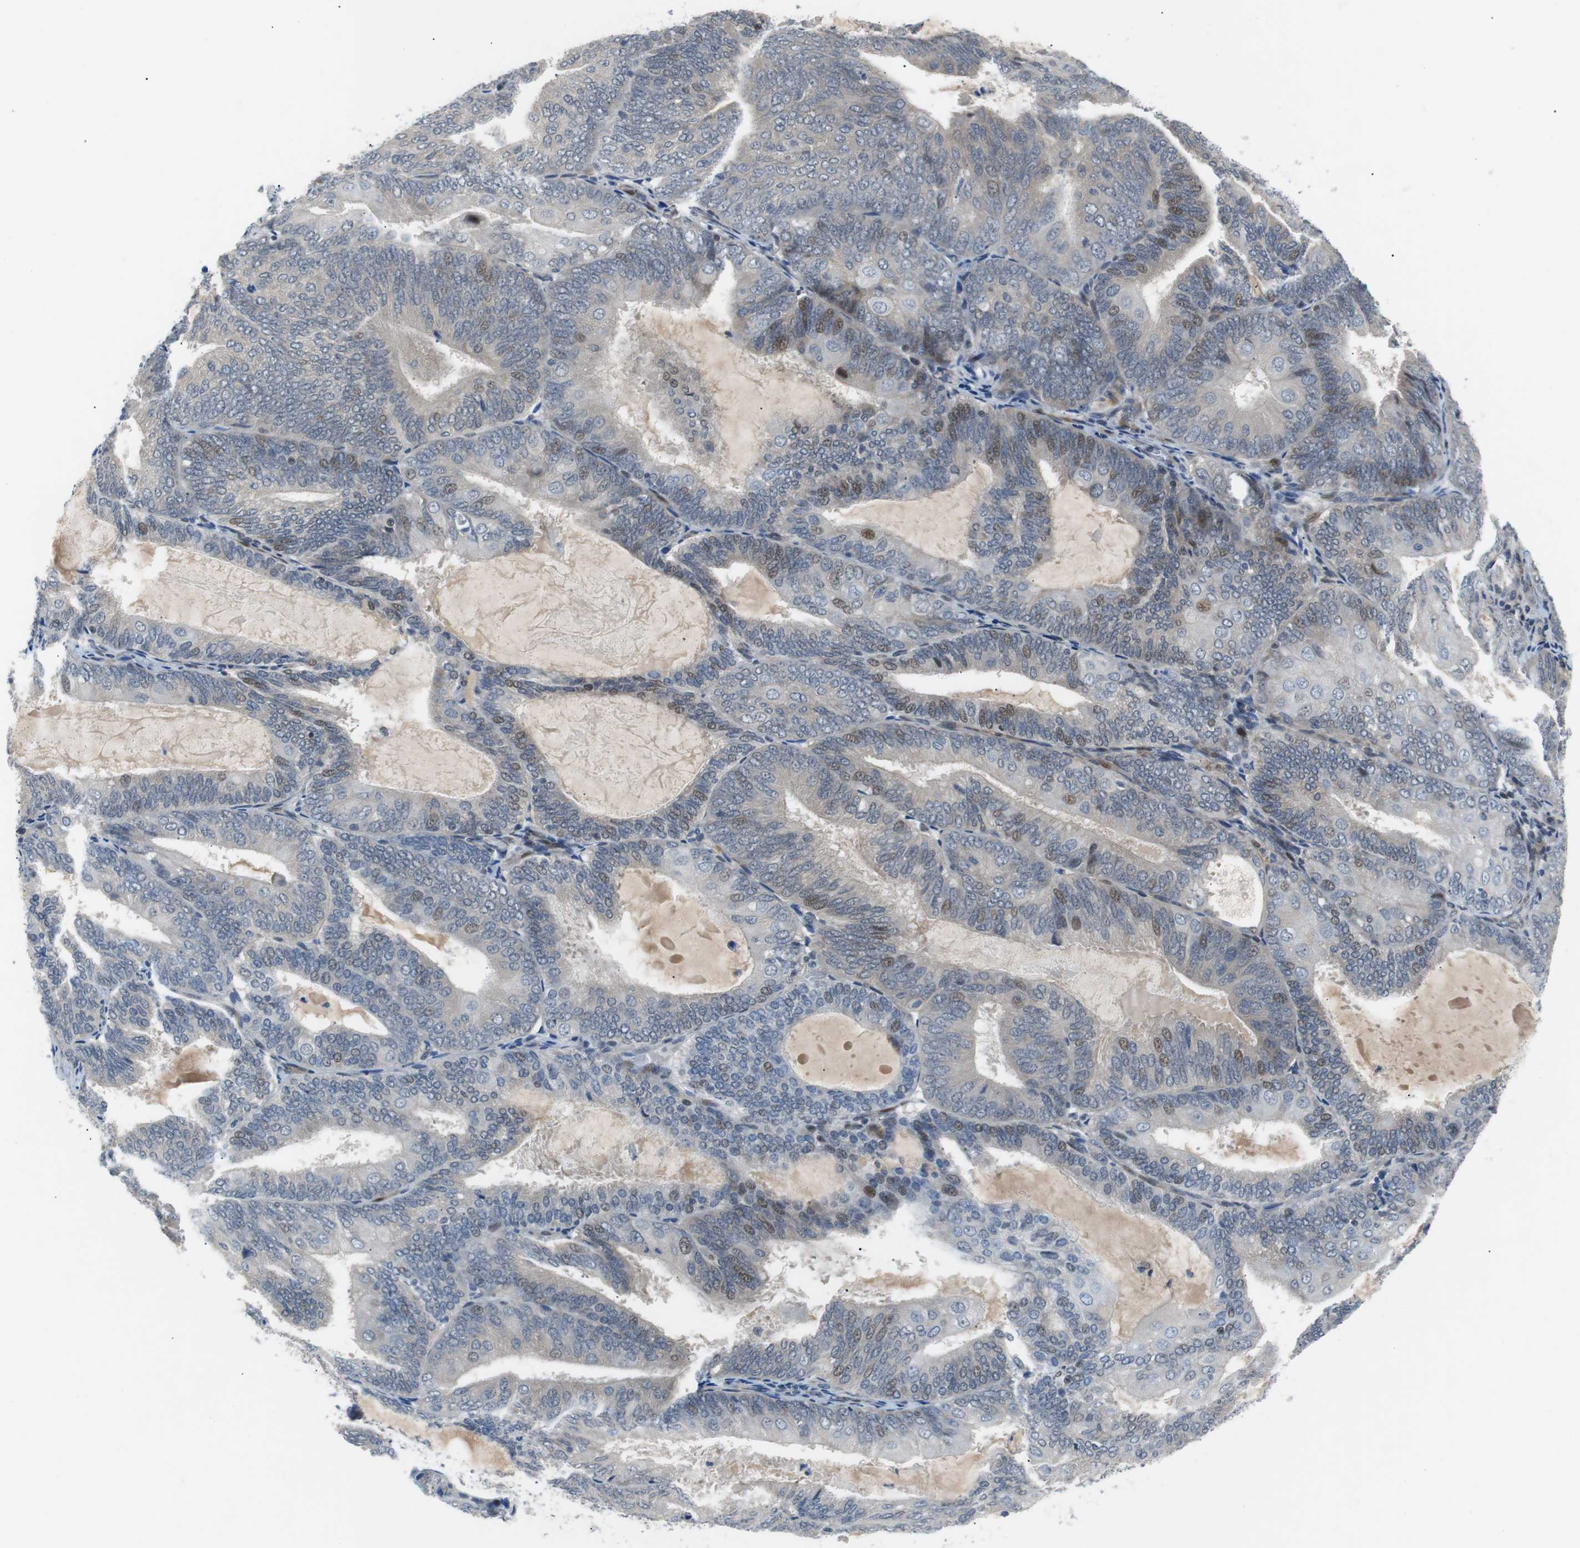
{"staining": {"intensity": "moderate", "quantity": "<25%", "location": "nuclear"}, "tissue": "endometrial cancer", "cell_type": "Tumor cells", "image_type": "cancer", "snomed": [{"axis": "morphology", "description": "Adenocarcinoma, NOS"}, {"axis": "topography", "description": "Endometrium"}], "caption": "Endometrial adenocarcinoma stained with DAB (3,3'-diaminobenzidine) immunohistochemistry (IHC) reveals low levels of moderate nuclear staining in about <25% of tumor cells.", "gene": "MAP2K4", "patient": {"sex": "female", "age": 81}}